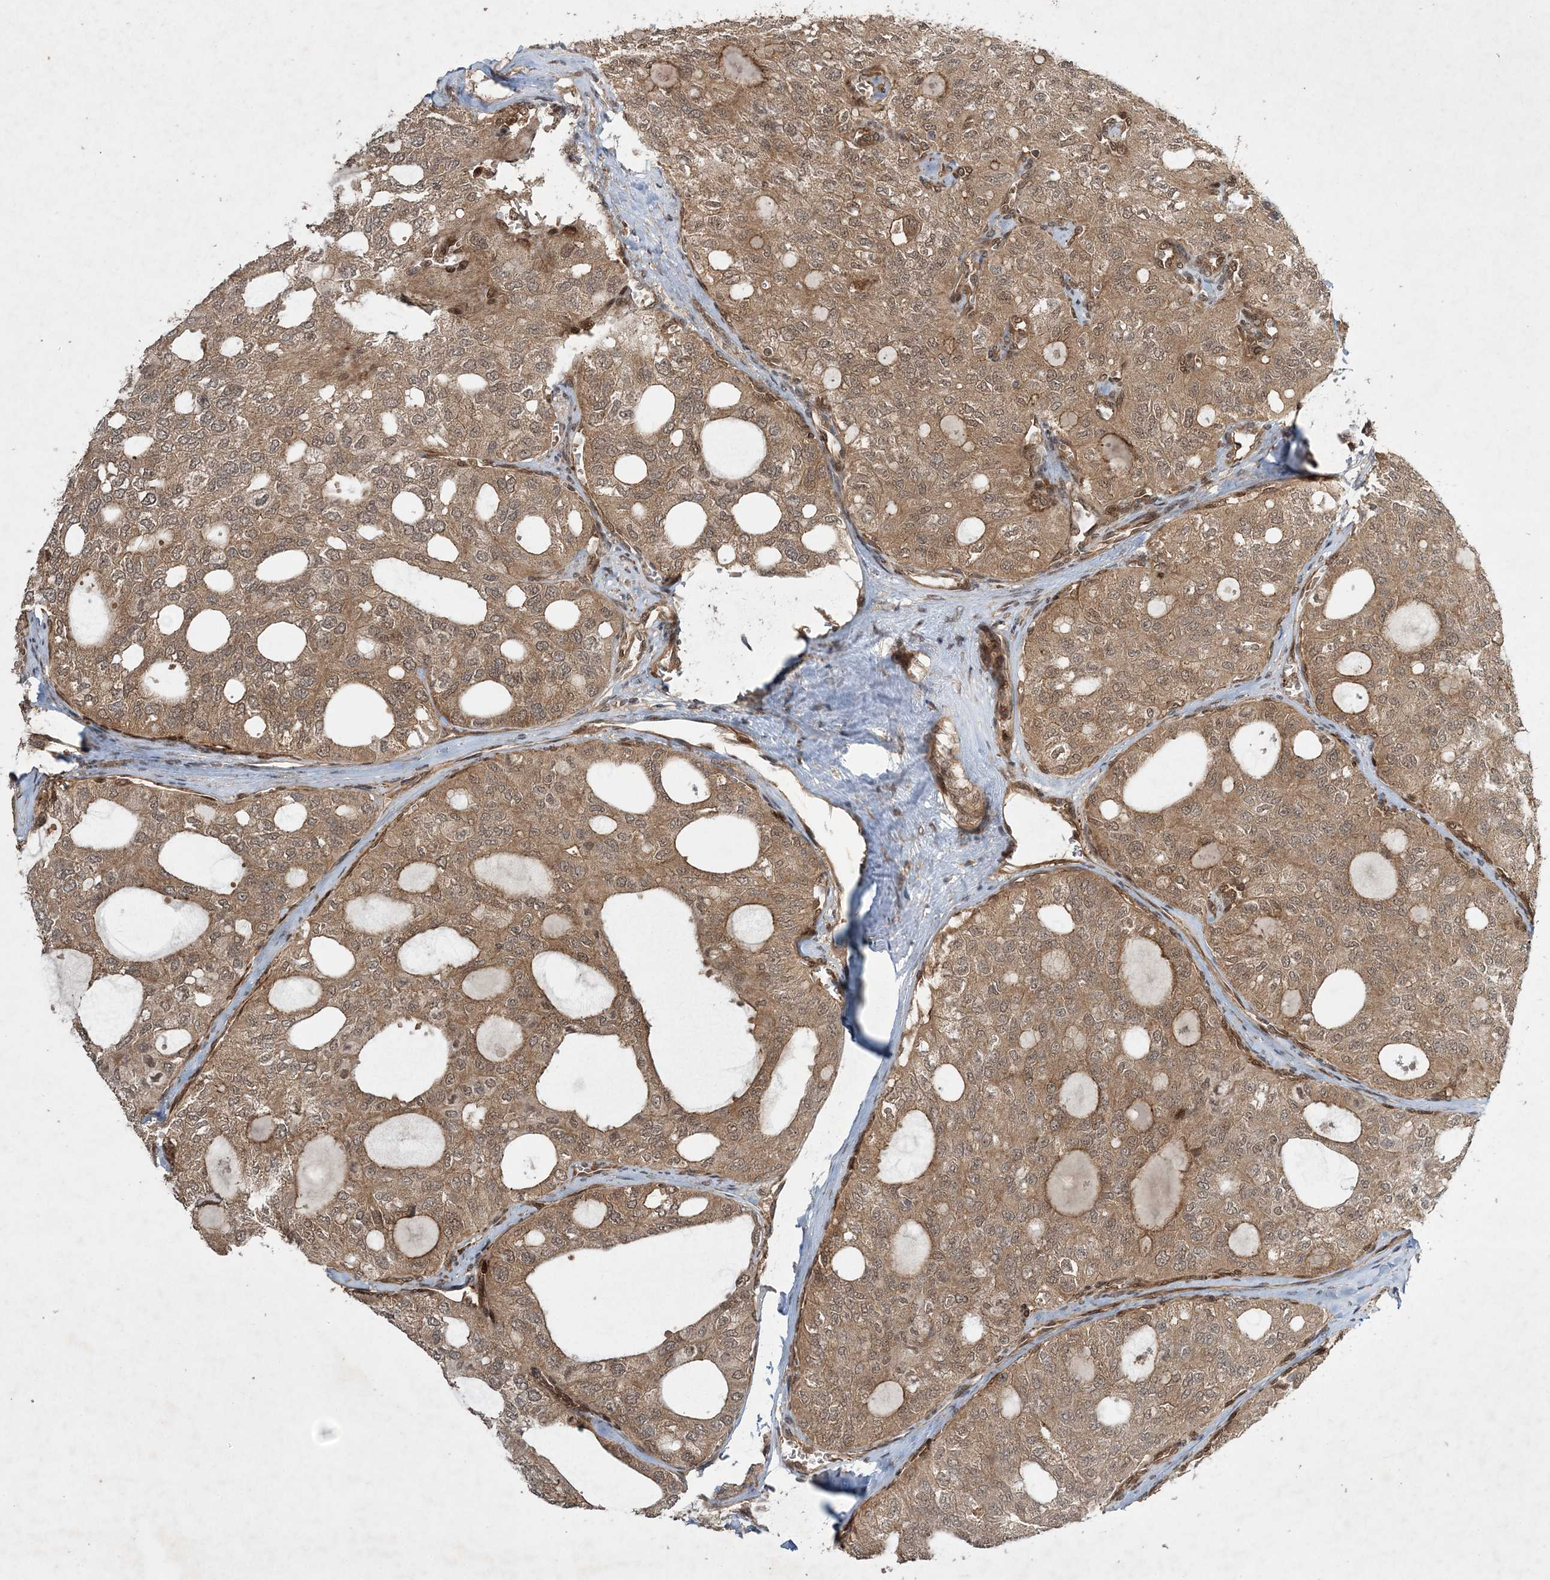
{"staining": {"intensity": "moderate", "quantity": ">75%", "location": "cytoplasmic/membranous"}, "tissue": "thyroid cancer", "cell_type": "Tumor cells", "image_type": "cancer", "snomed": [{"axis": "morphology", "description": "Follicular adenoma carcinoma, NOS"}, {"axis": "topography", "description": "Thyroid gland"}], "caption": "This micrograph displays IHC staining of human thyroid cancer, with medium moderate cytoplasmic/membranous expression in about >75% of tumor cells.", "gene": "UBTD2", "patient": {"sex": "male", "age": 75}}